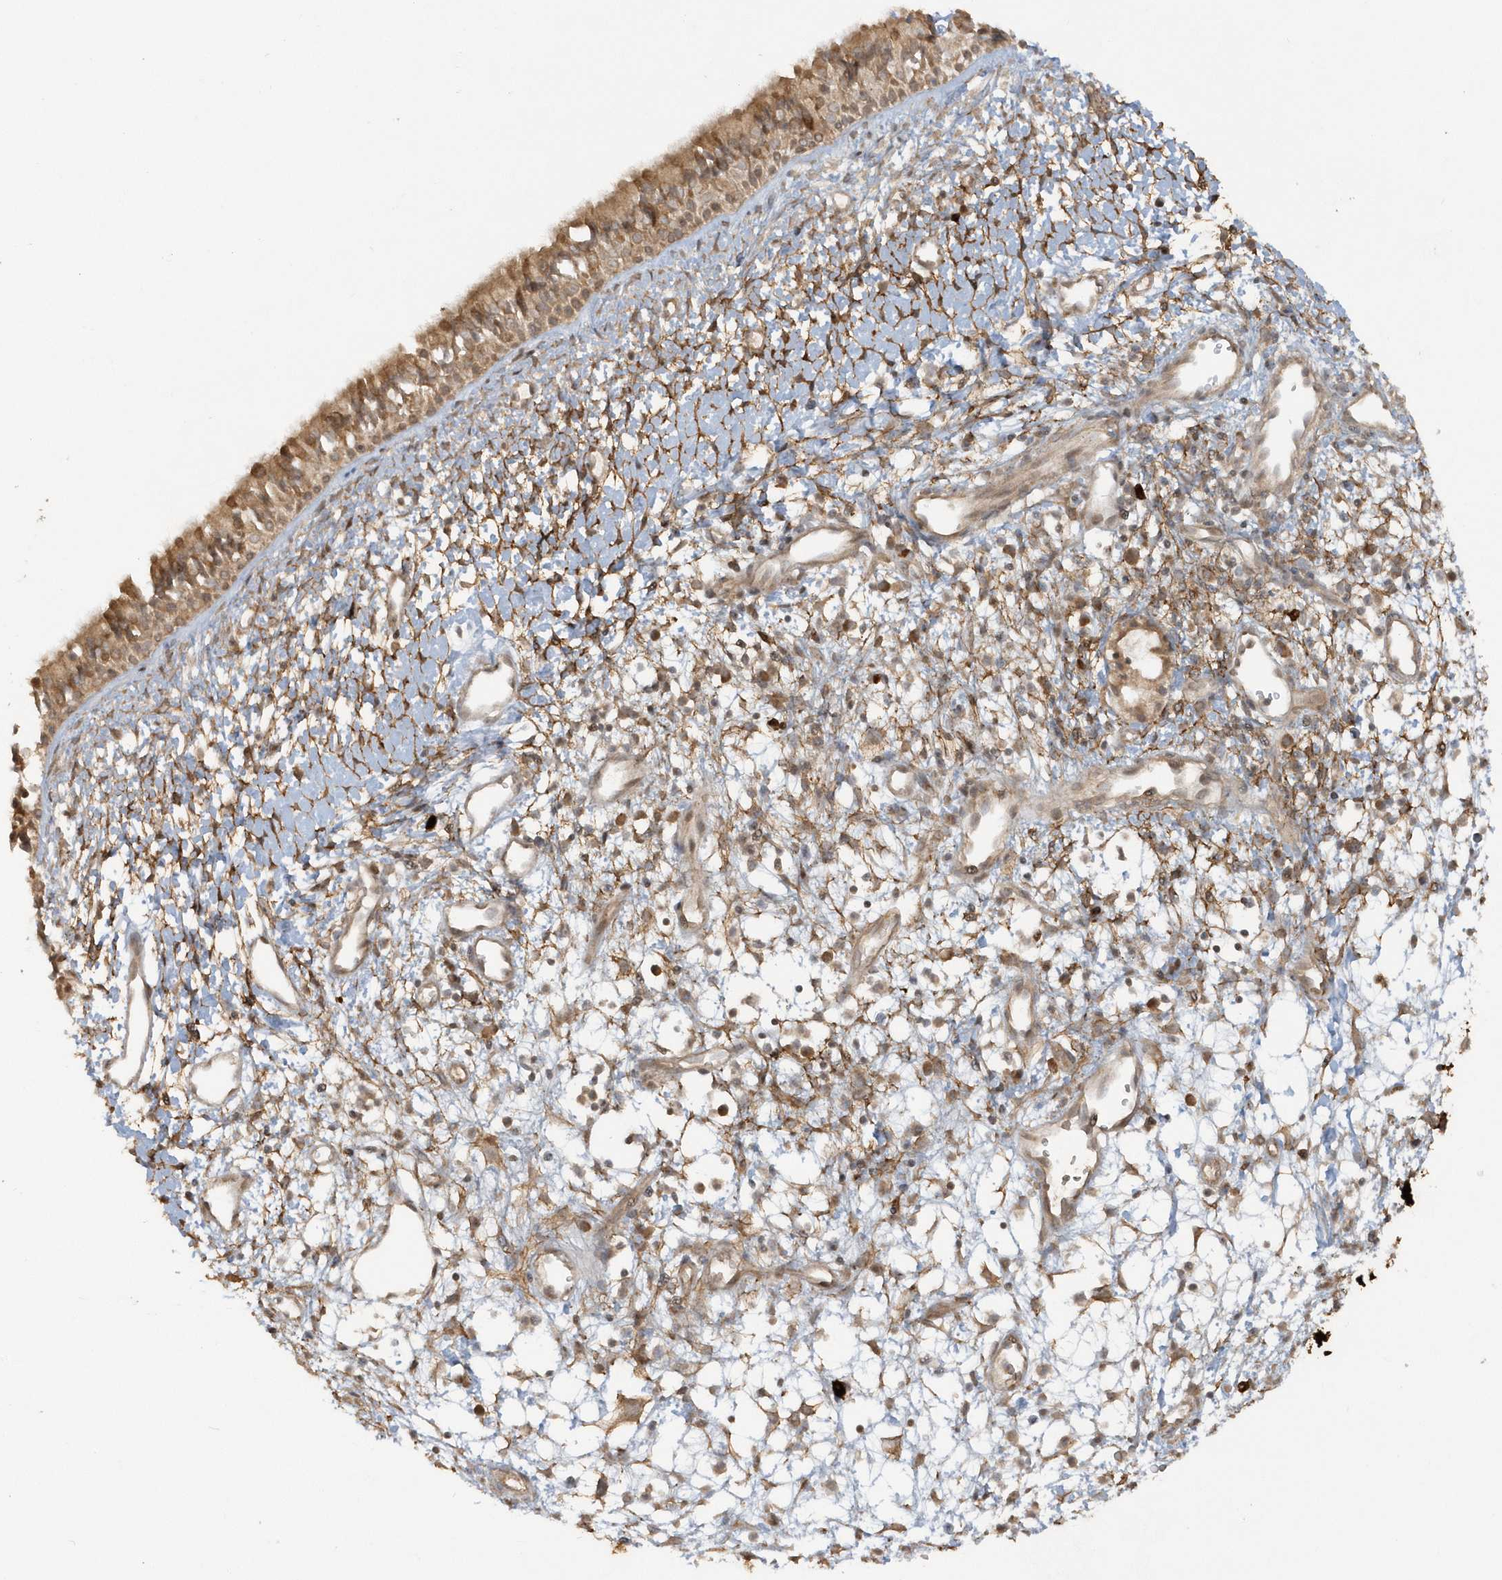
{"staining": {"intensity": "moderate", "quantity": ">75%", "location": "cytoplasmic/membranous"}, "tissue": "nasopharynx", "cell_type": "Respiratory epithelial cells", "image_type": "normal", "snomed": [{"axis": "morphology", "description": "Normal tissue, NOS"}, {"axis": "topography", "description": "Nasopharynx"}], "caption": "Unremarkable nasopharynx was stained to show a protein in brown. There is medium levels of moderate cytoplasmic/membranous positivity in approximately >75% of respiratory epithelial cells. (Brightfield microscopy of DAB IHC at high magnification).", "gene": "STIM2", "patient": {"sex": "male", "age": 22}}